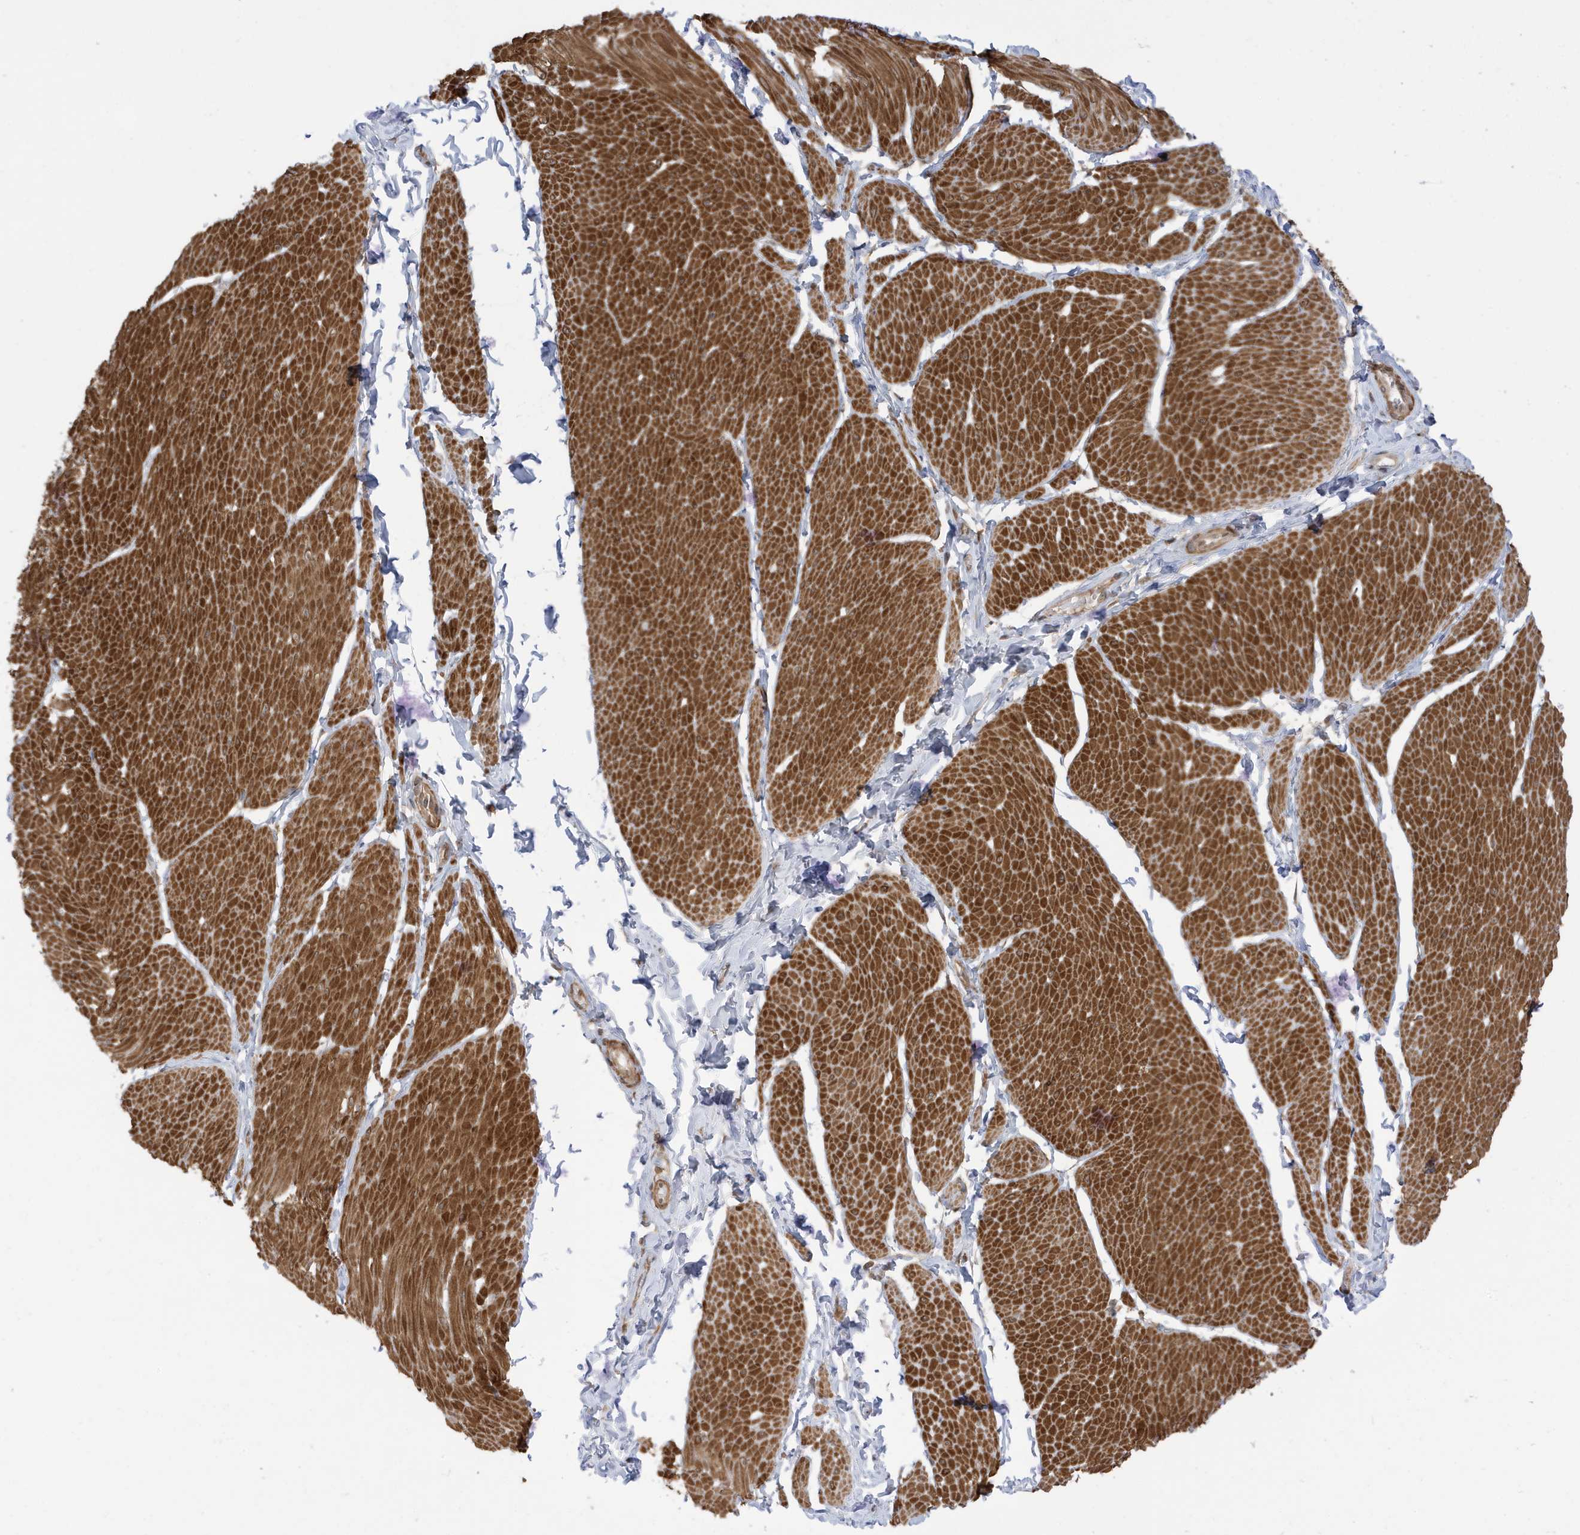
{"staining": {"intensity": "strong", "quantity": ">75%", "location": "cytoplasmic/membranous"}, "tissue": "smooth muscle", "cell_type": "Smooth muscle cells", "image_type": "normal", "snomed": [{"axis": "morphology", "description": "Urothelial carcinoma, High grade"}, {"axis": "topography", "description": "Urinary bladder"}], "caption": "The histopathology image shows staining of benign smooth muscle, revealing strong cytoplasmic/membranous protein expression (brown color) within smooth muscle cells.", "gene": "DHX36", "patient": {"sex": "male", "age": 46}}